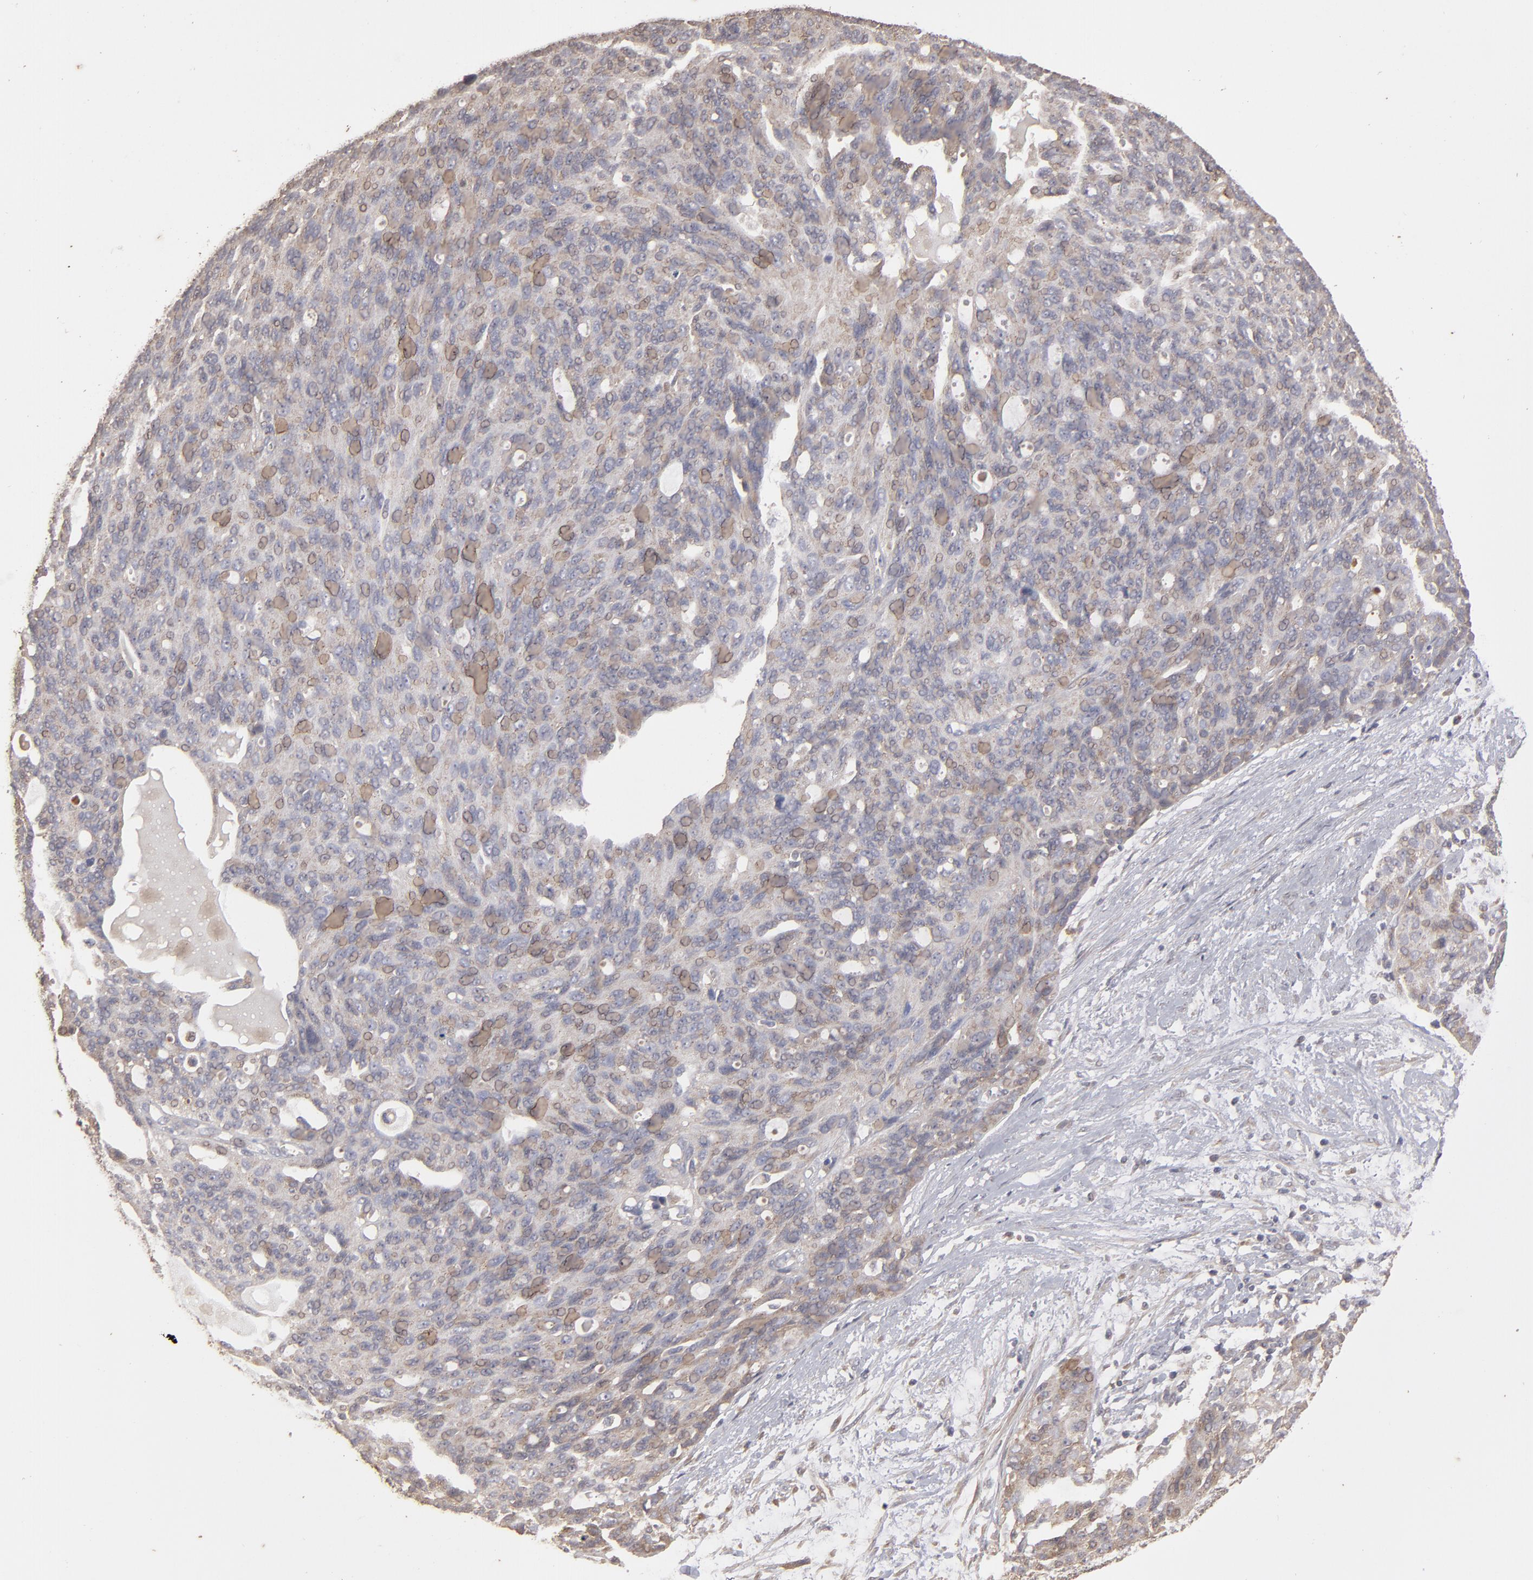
{"staining": {"intensity": "weak", "quantity": ">75%", "location": "cytoplasmic/membranous"}, "tissue": "ovarian cancer", "cell_type": "Tumor cells", "image_type": "cancer", "snomed": [{"axis": "morphology", "description": "Carcinoma, endometroid"}, {"axis": "topography", "description": "Ovary"}], "caption": "Protein staining by immunohistochemistry demonstrates weak cytoplasmic/membranous expression in about >75% of tumor cells in ovarian endometroid carcinoma.", "gene": "MMP2", "patient": {"sex": "female", "age": 60}}